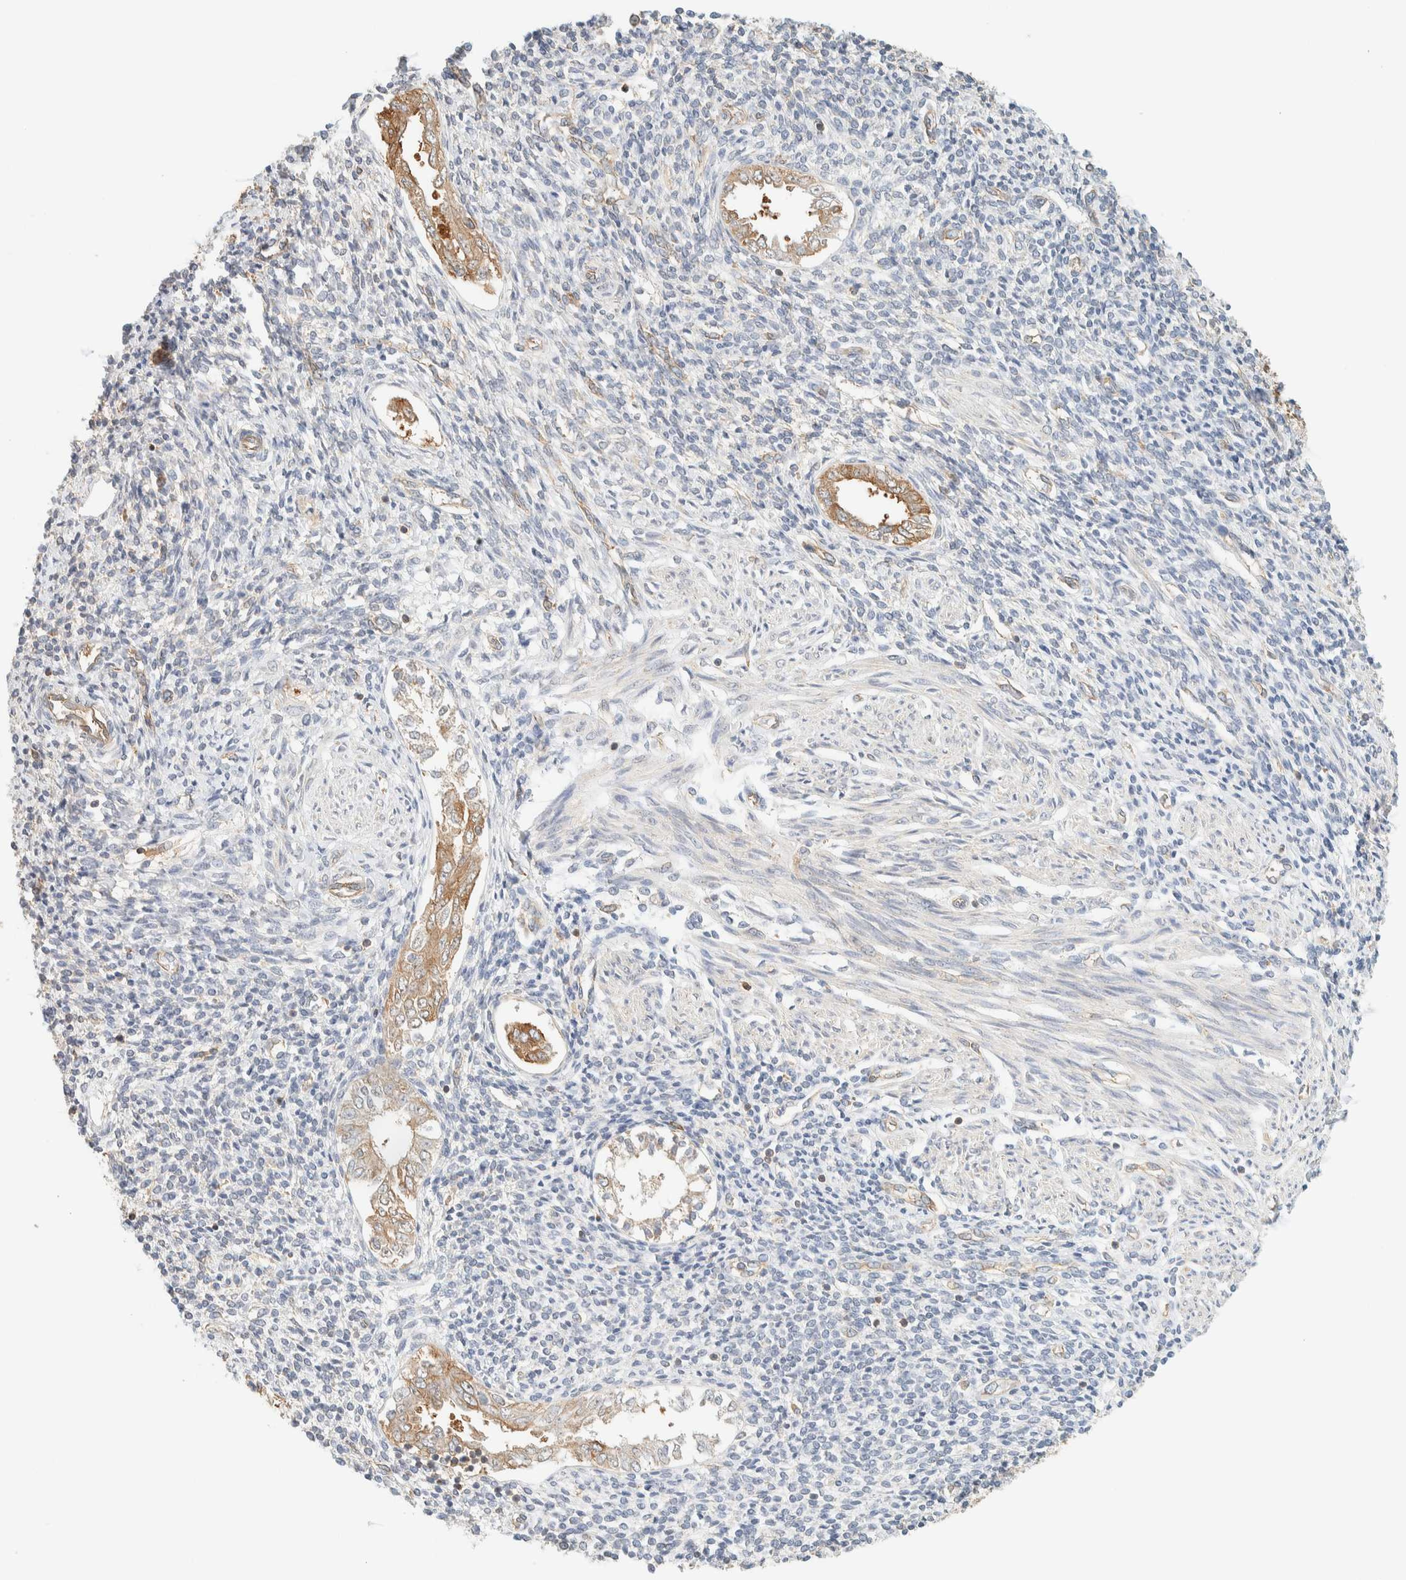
{"staining": {"intensity": "weak", "quantity": "25%-75%", "location": "cytoplasmic/membranous"}, "tissue": "endometrium", "cell_type": "Cells in endometrial stroma", "image_type": "normal", "snomed": [{"axis": "morphology", "description": "Normal tissue, NOS"}, {"axis": "topography", "description": "Endometrium"}], "caption": "High-power microscopy captured an immunohistochemistry histopathology image of benign endometrium, revealing weak cytoplasmic/membranous expression in about 25%-75% of cells in endometrial stroma. Nuclei are stained in blue.", "gene": "TBC1D8B", "patient": {"sex": "female", "age": 66}}